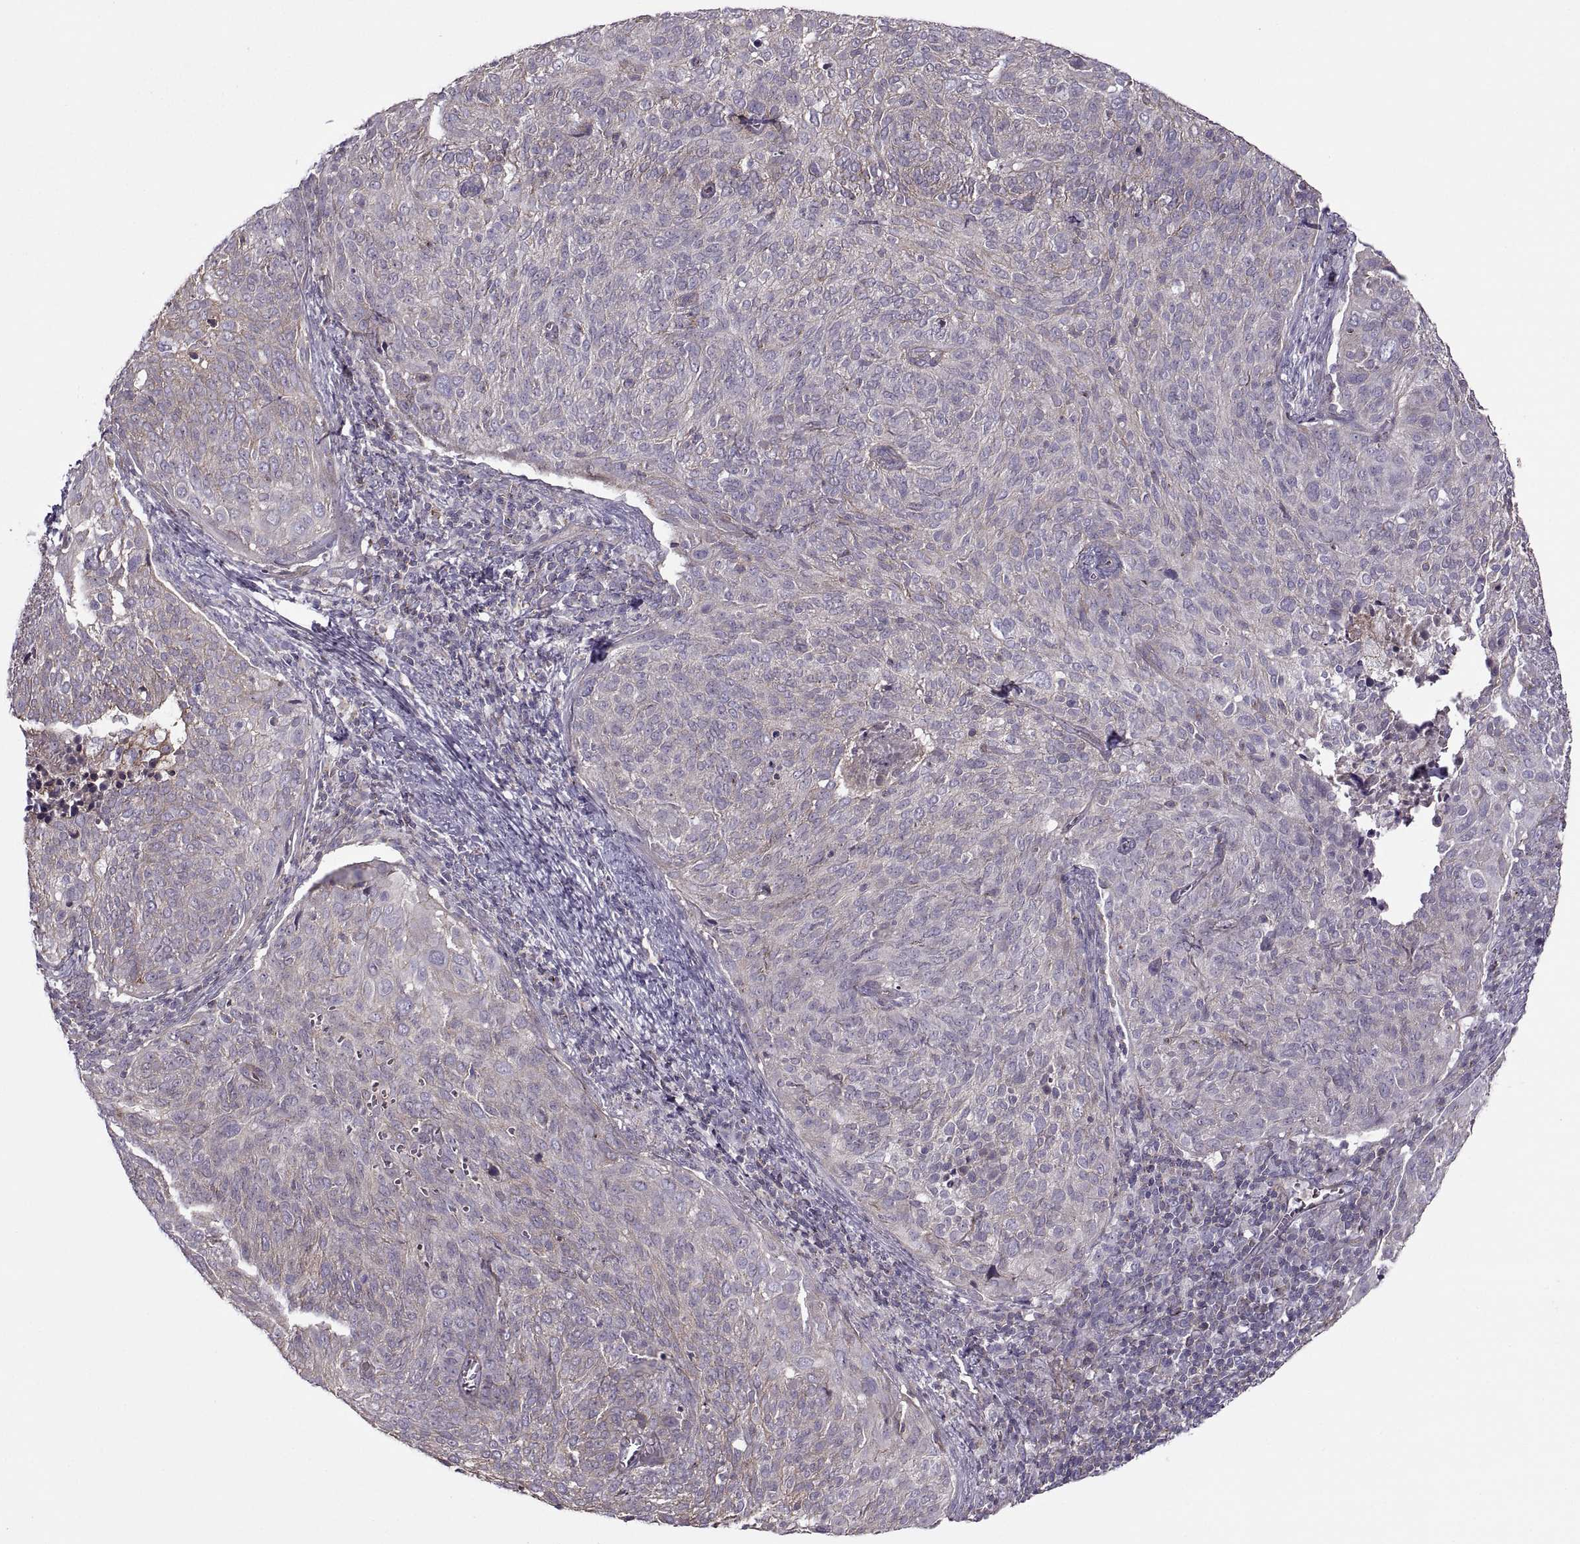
{"staining": {"intensity": "weak", "quantity": "25%-75%", "location": "cytoplasmic/membranous"}, "tissue": "cervical cancer", "cell_type": "Tumor cells", "image_type": "cancer", "snomed": [{"axis": "morphology", "description": "Squamous cell carcinoma, NOS"}, {"axis": "topography", "description": "Cervix"}], "caption": "Protein expression analysis of squamous cell carcinoma (cervical) shows weak cytoplasmic/membranous staining in about 25%-75% of tumor cells. The staining is performed using DAB brown chromogen to label protein expression. The nuclei are counter-stained blue using hematoxylin.", "gene": "SLC2A3", "patient": {"sex": "female", "age": 39}}